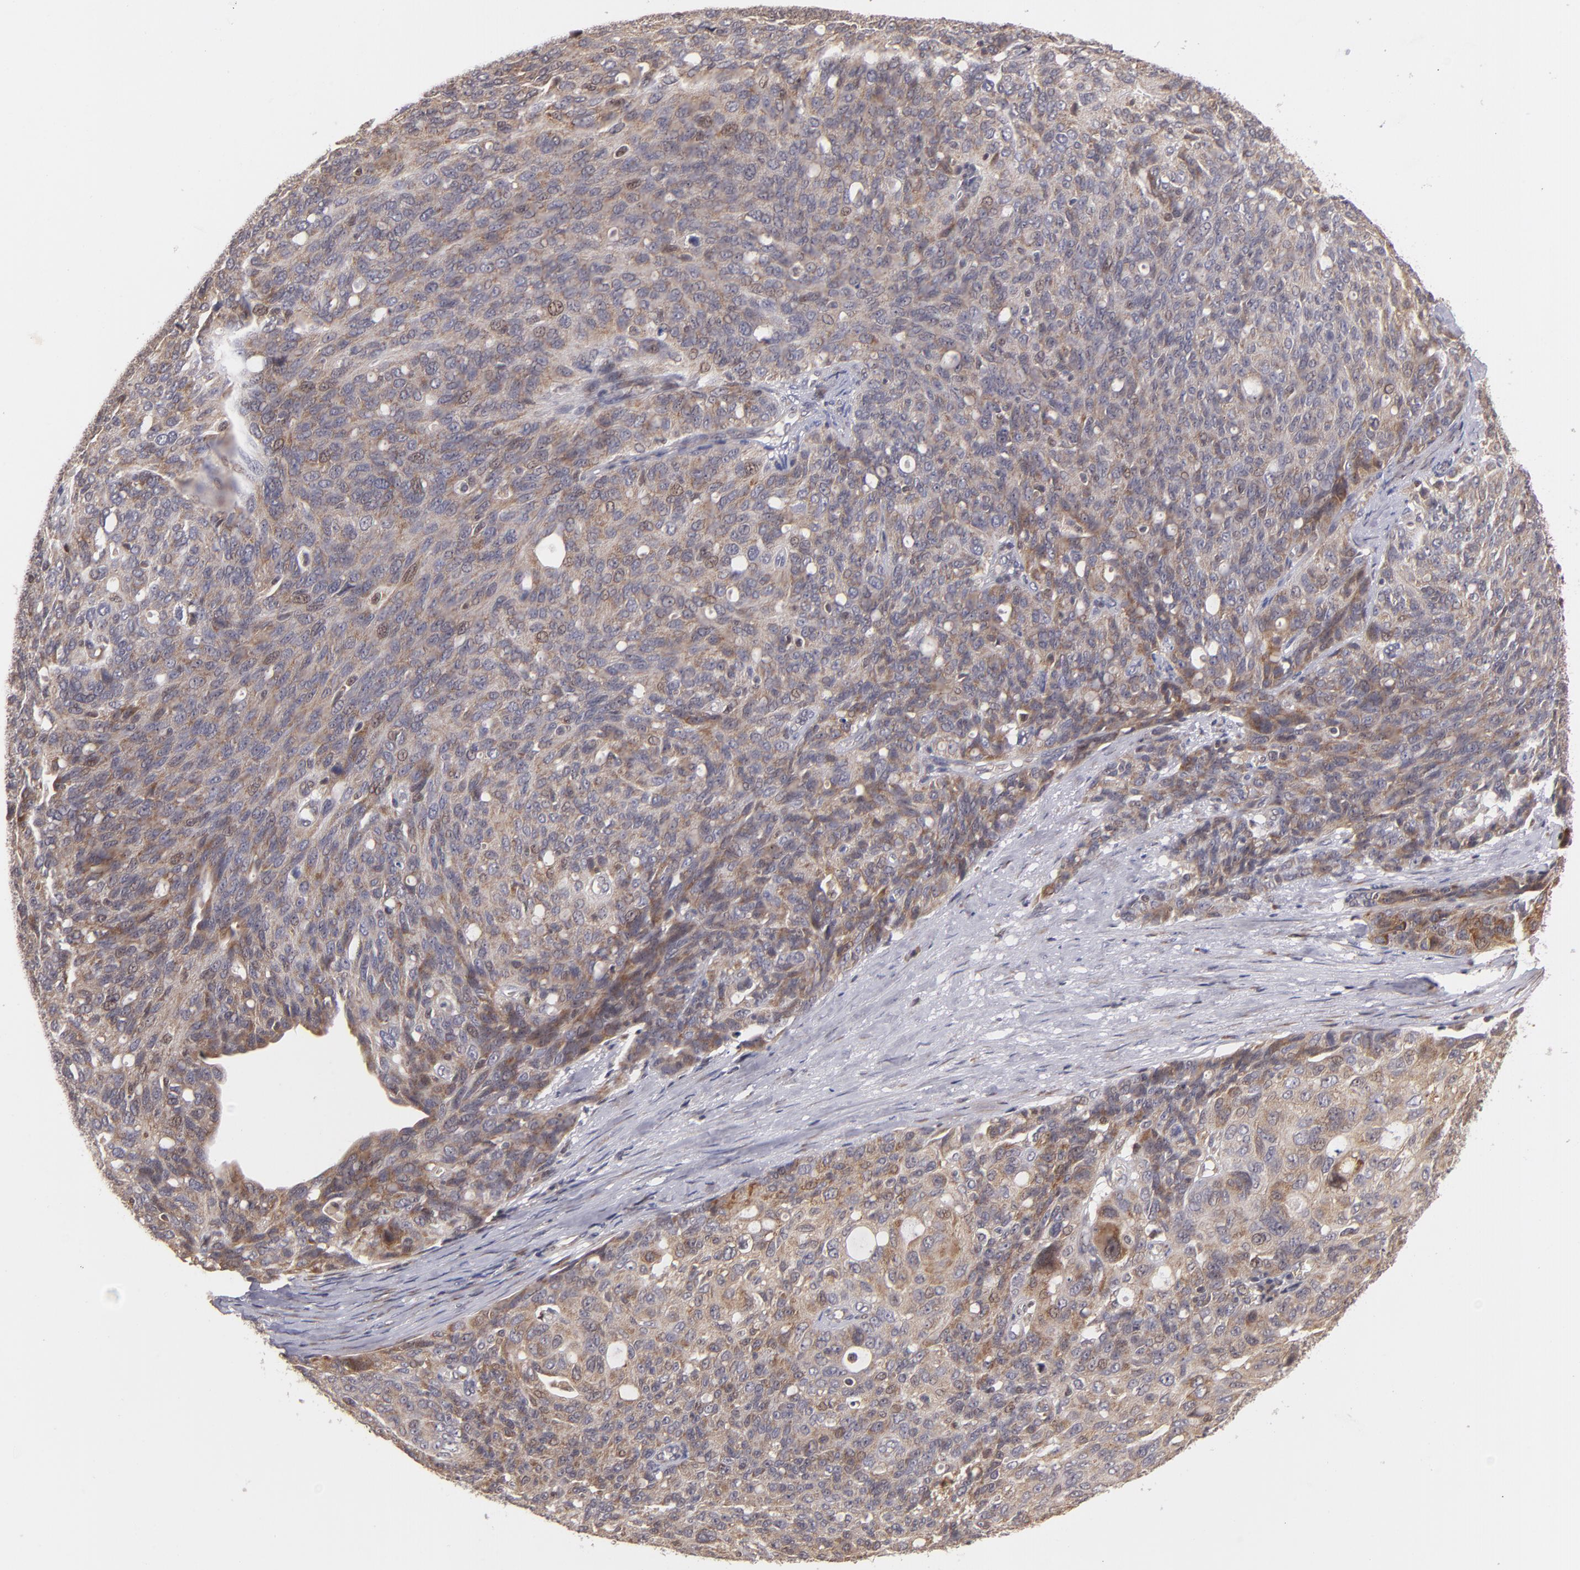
{"staining": {"intensity": "weak", "quantity": ">75%", "location": "cytoplasmic/membranous"}, "tissue": "ovarian cancer", "cell_type": "Tumor cells", "image_type": "cancer", "snomed": [{"axis": "morphology", "description": "Carcinoma, endometroid"}, {"axis": "topography", "description": "Ovary"}], "caption": "Weak cytoplasmic/membranous protein expression is identified in about >75% of tumor cells in ovarian cancer (endometroid carcinoma).", "gene": "CASP1", "patient": {"sex": "female", "age": 60}}